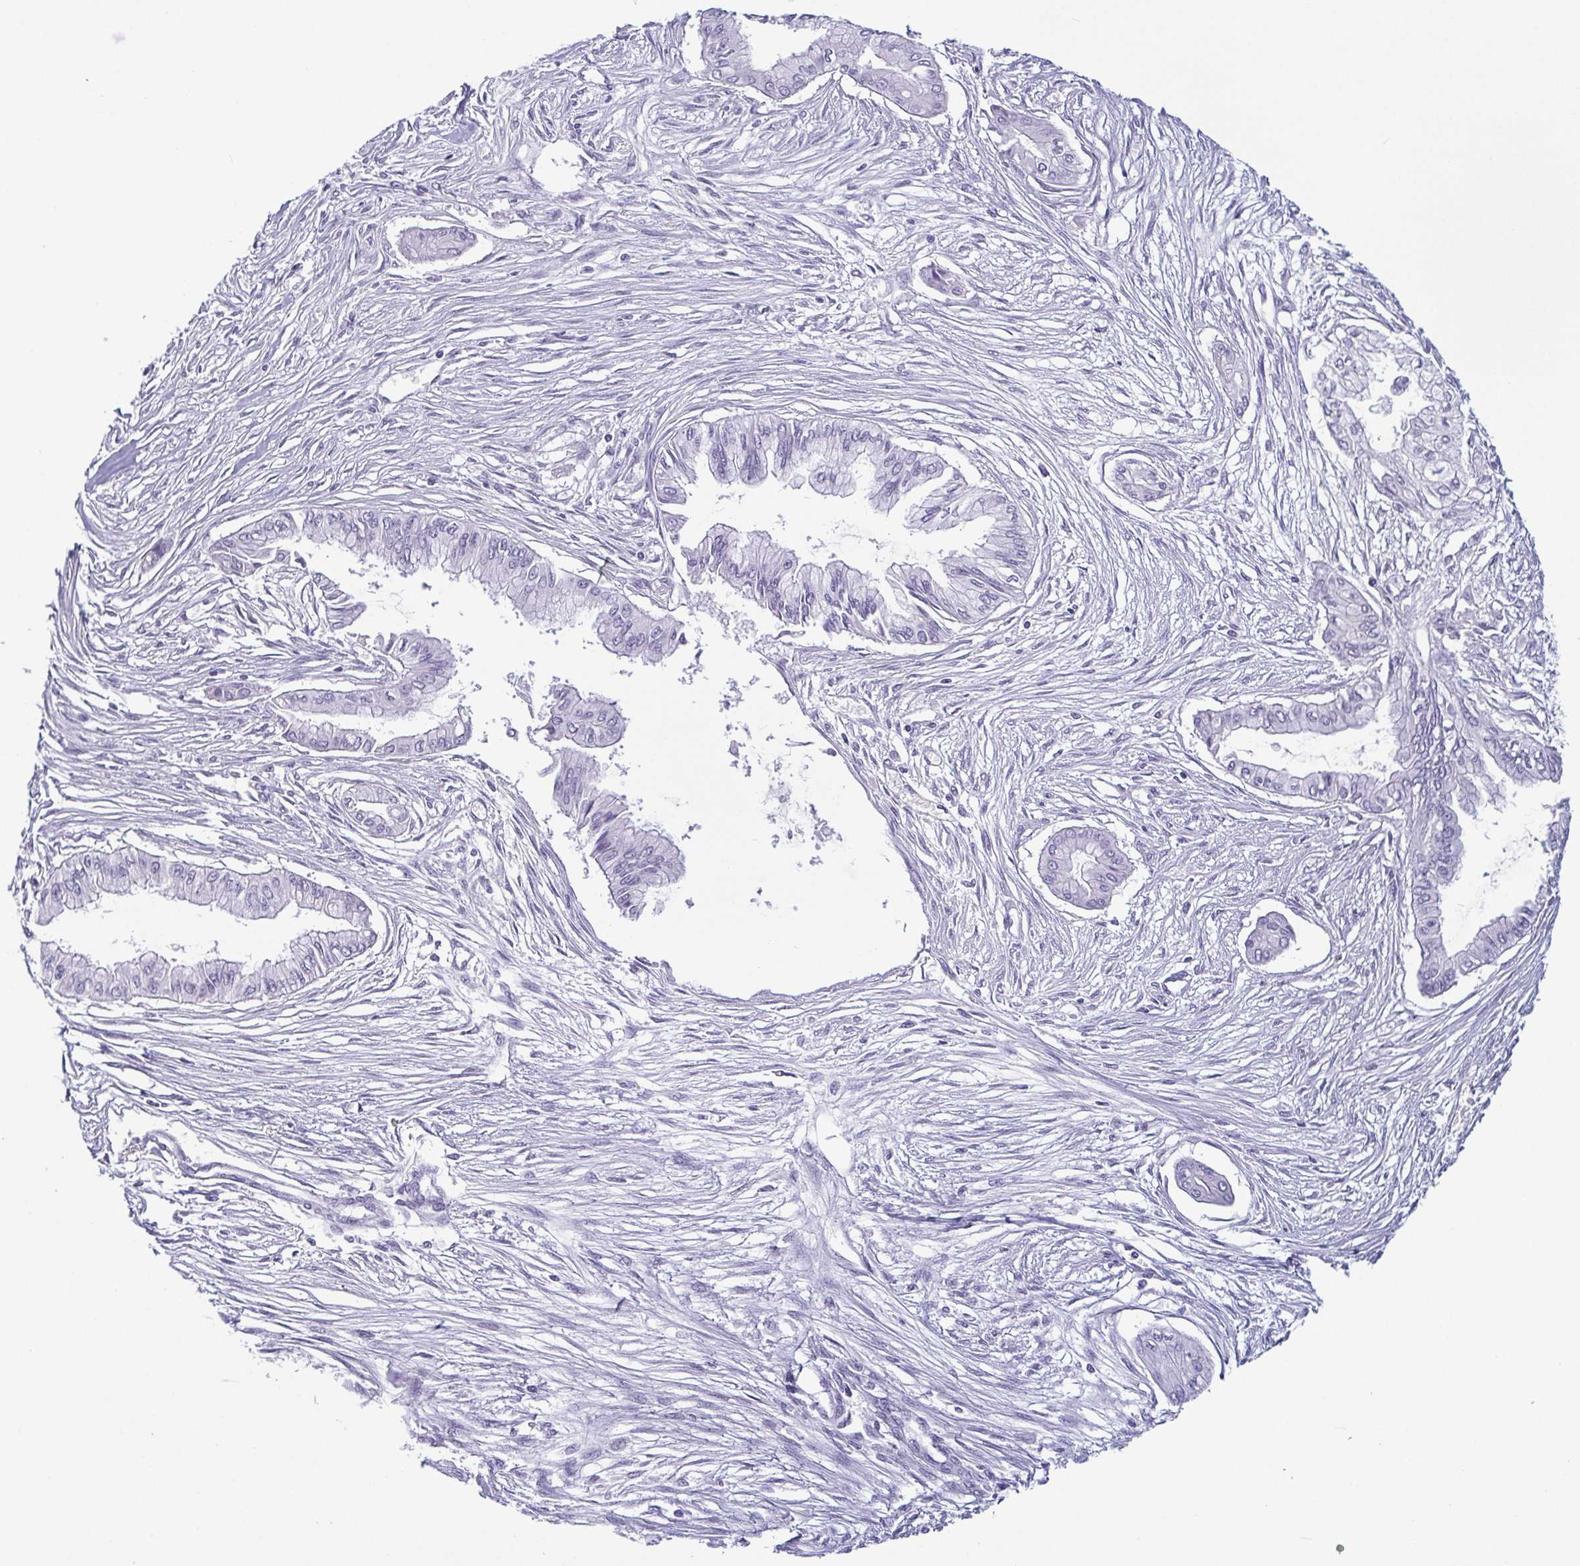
{"staining": {"intensity": "negative", "quantity": "none", "location": "none"}, "tissue": "pancreatic cancer", "cell_type": "Tumor cells", "image_type": "cancer", "snomed": [{"axis": "morphology", "description": "Adenocarcinoma, NOS"}, {"axis": "topography", "description": "Pancreas"}], "caption": "A photomicrograph of human pancreatic cancer is negative for staining in tumor cells.", "gene": "KRT78", "patient": {"sex": "female", "age": 68}}